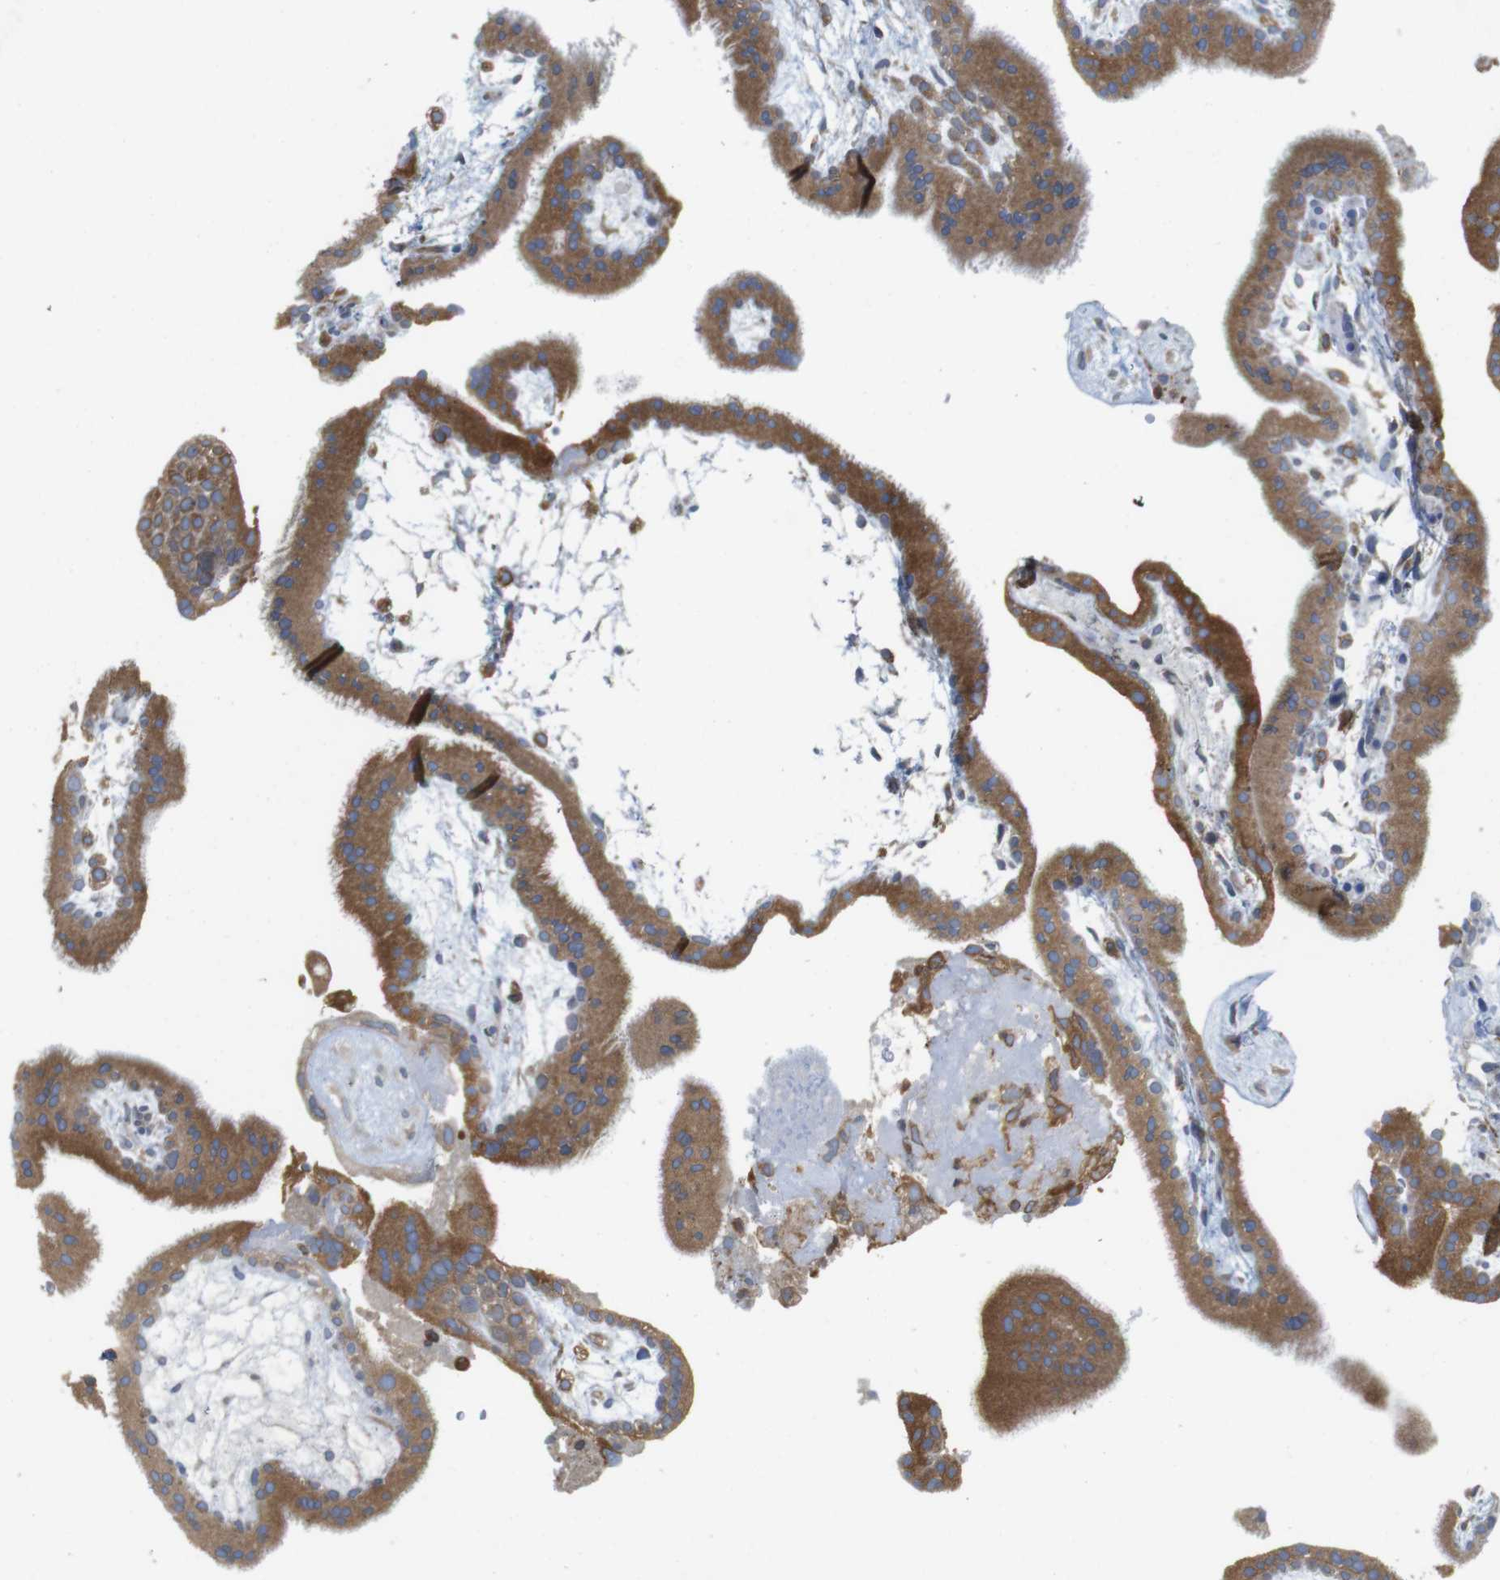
{"staining": {"intensity": "moderate", "quantity": ">75%", "location": "cytoplasmic/membranous"}, "tissue": "placenta", "cell_type": "Trophoblastic cells", "image_type": "normal", "snomed": [{"axis": "morphology", "description": "Normal tissue, NOS"}, {"axis": "topography", "description": "Placenta"}], "caption": "Benign placenta shows moderate cytoplasmic/membranous positivity in approximately >75% of trophoblastic cells.", "gene": "ARL6IP5", "patient": {"sex": "female", "age": 19}}